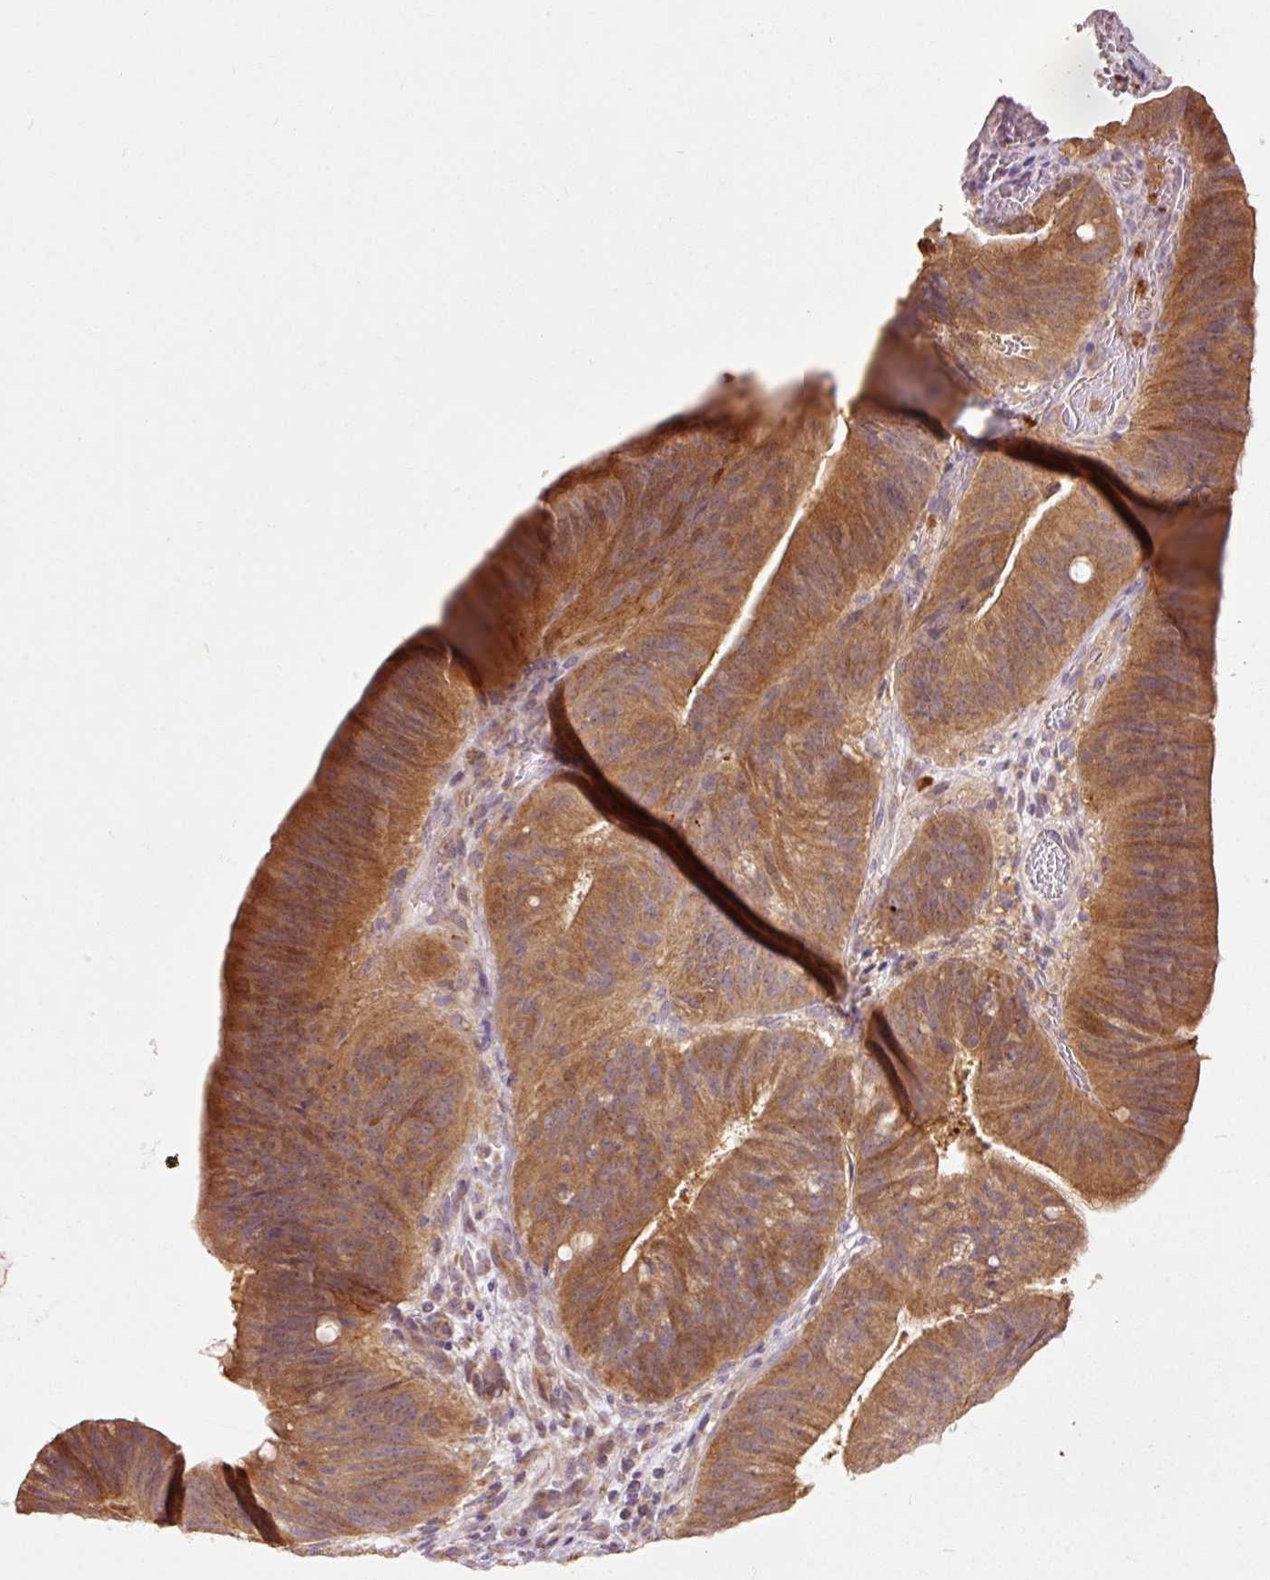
{"staining": {"intensity": "moderate", "quantity": ">75%", "location": "cytoplasmic/membranous"}, "tissue": "colorectal cancer", "cell_type": "Tumor cells", "image_type": "cancer", "snomed": [{"axis": "morphology", "description": "Adenocarcinoma, NOS"}, {"axis": "topography", "description": "Colon"}], "caption": "A brown stain labels moderate cytoplasmic/membranous expression of a protein in human adenocarcinoma (colorectal) tumor cells.", "gene": "PRDX5", "patient": {"sex": "female", "age": 43}}